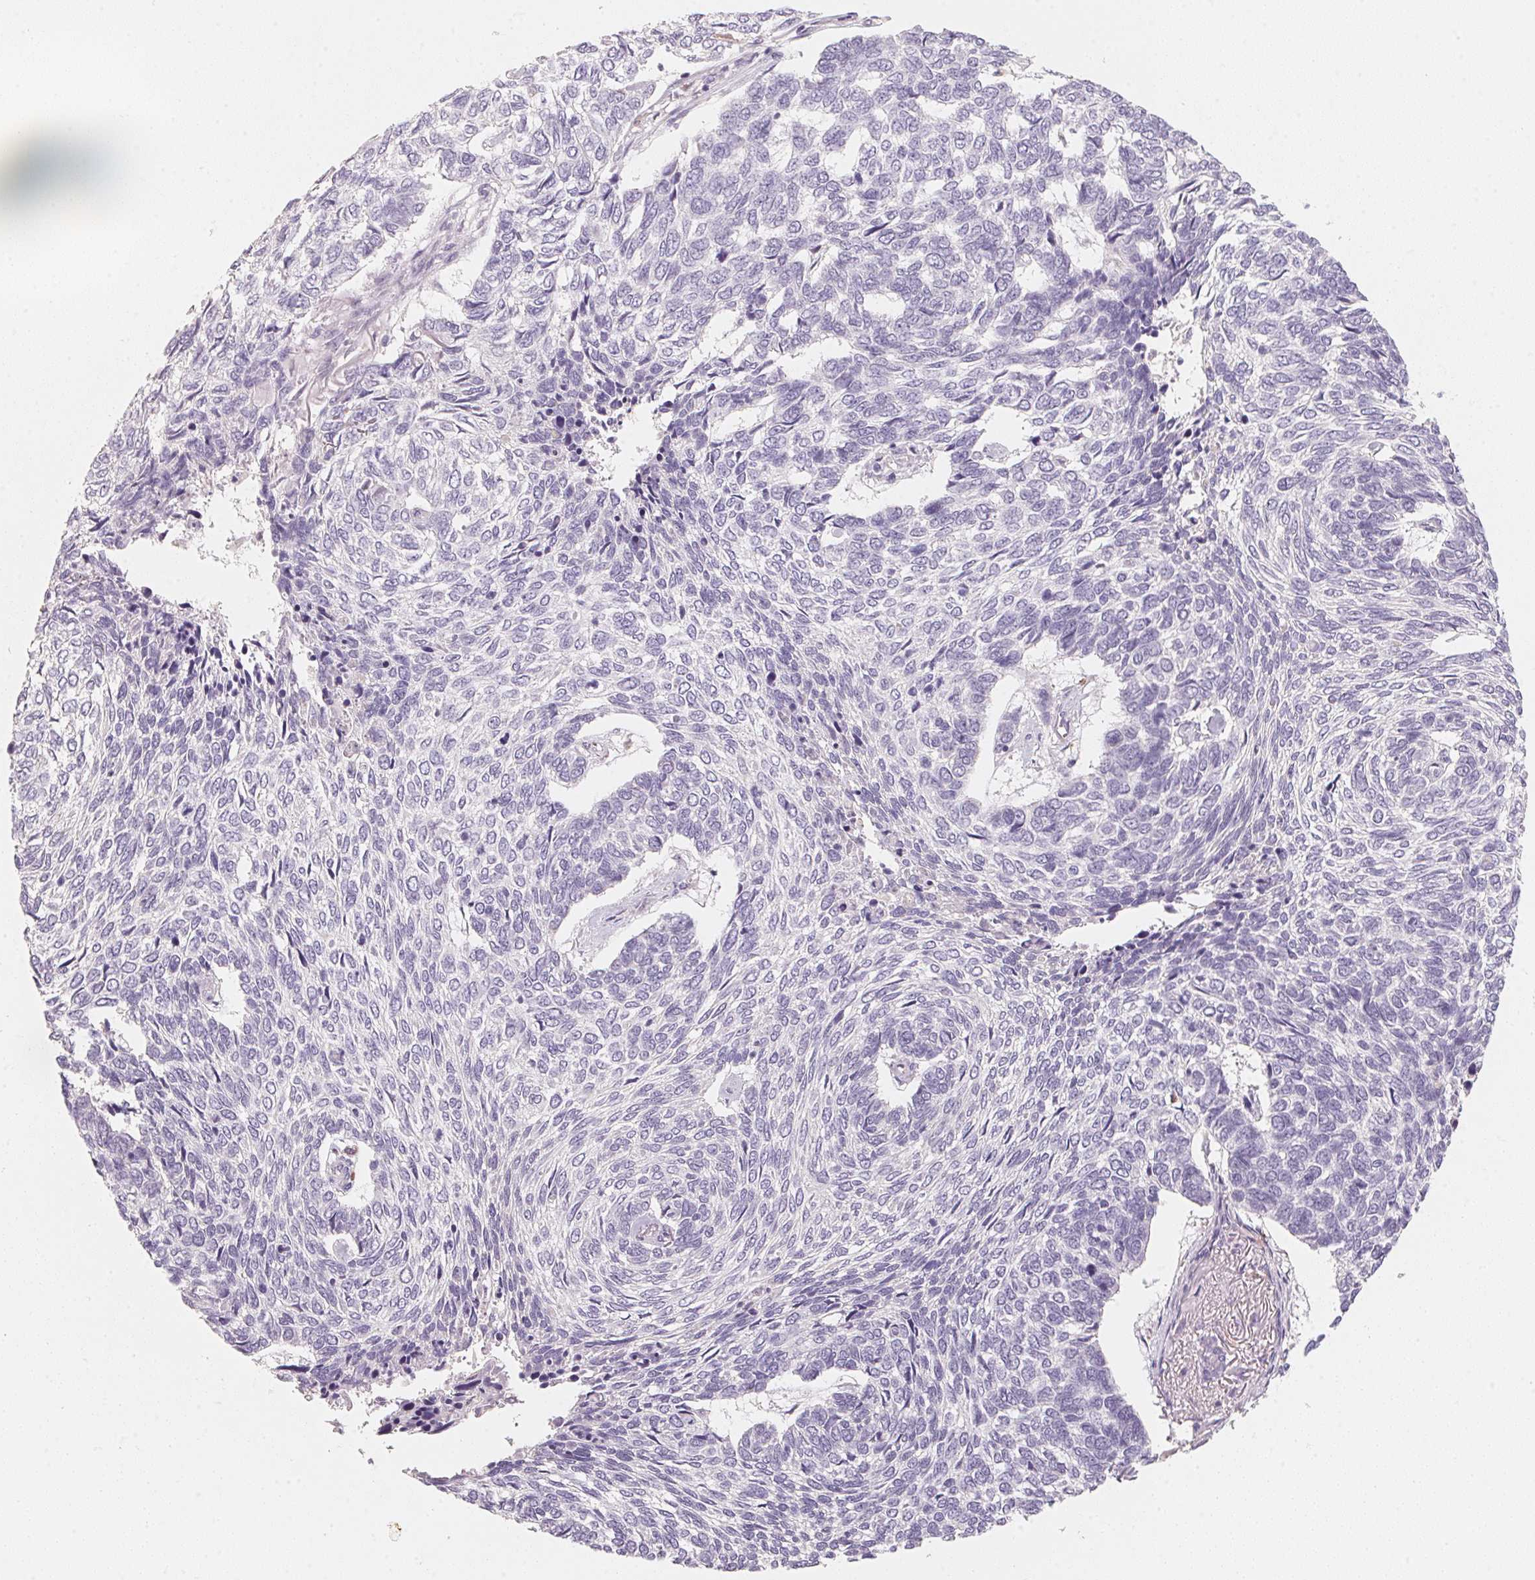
{"staining": {"intensity": "negative", "quantity": "none", "location": "none"}, "tissue": "skin cancer", "cell_type": "Tumor cells", "image_type": "cancer", "snomed": [{"axis": "morphology", "description": "Basal cell carcinoma"}, {"axis": "topography", "description": "Skin"}], "caption": "High power microscopy photomicrograph of an immunohistochemistry (IHC) image of skin basal cell carcinoma, revealing no significant staining in tumor cells.", "gene": "TREH", "patient": {"sex": "female", "age": 65}}